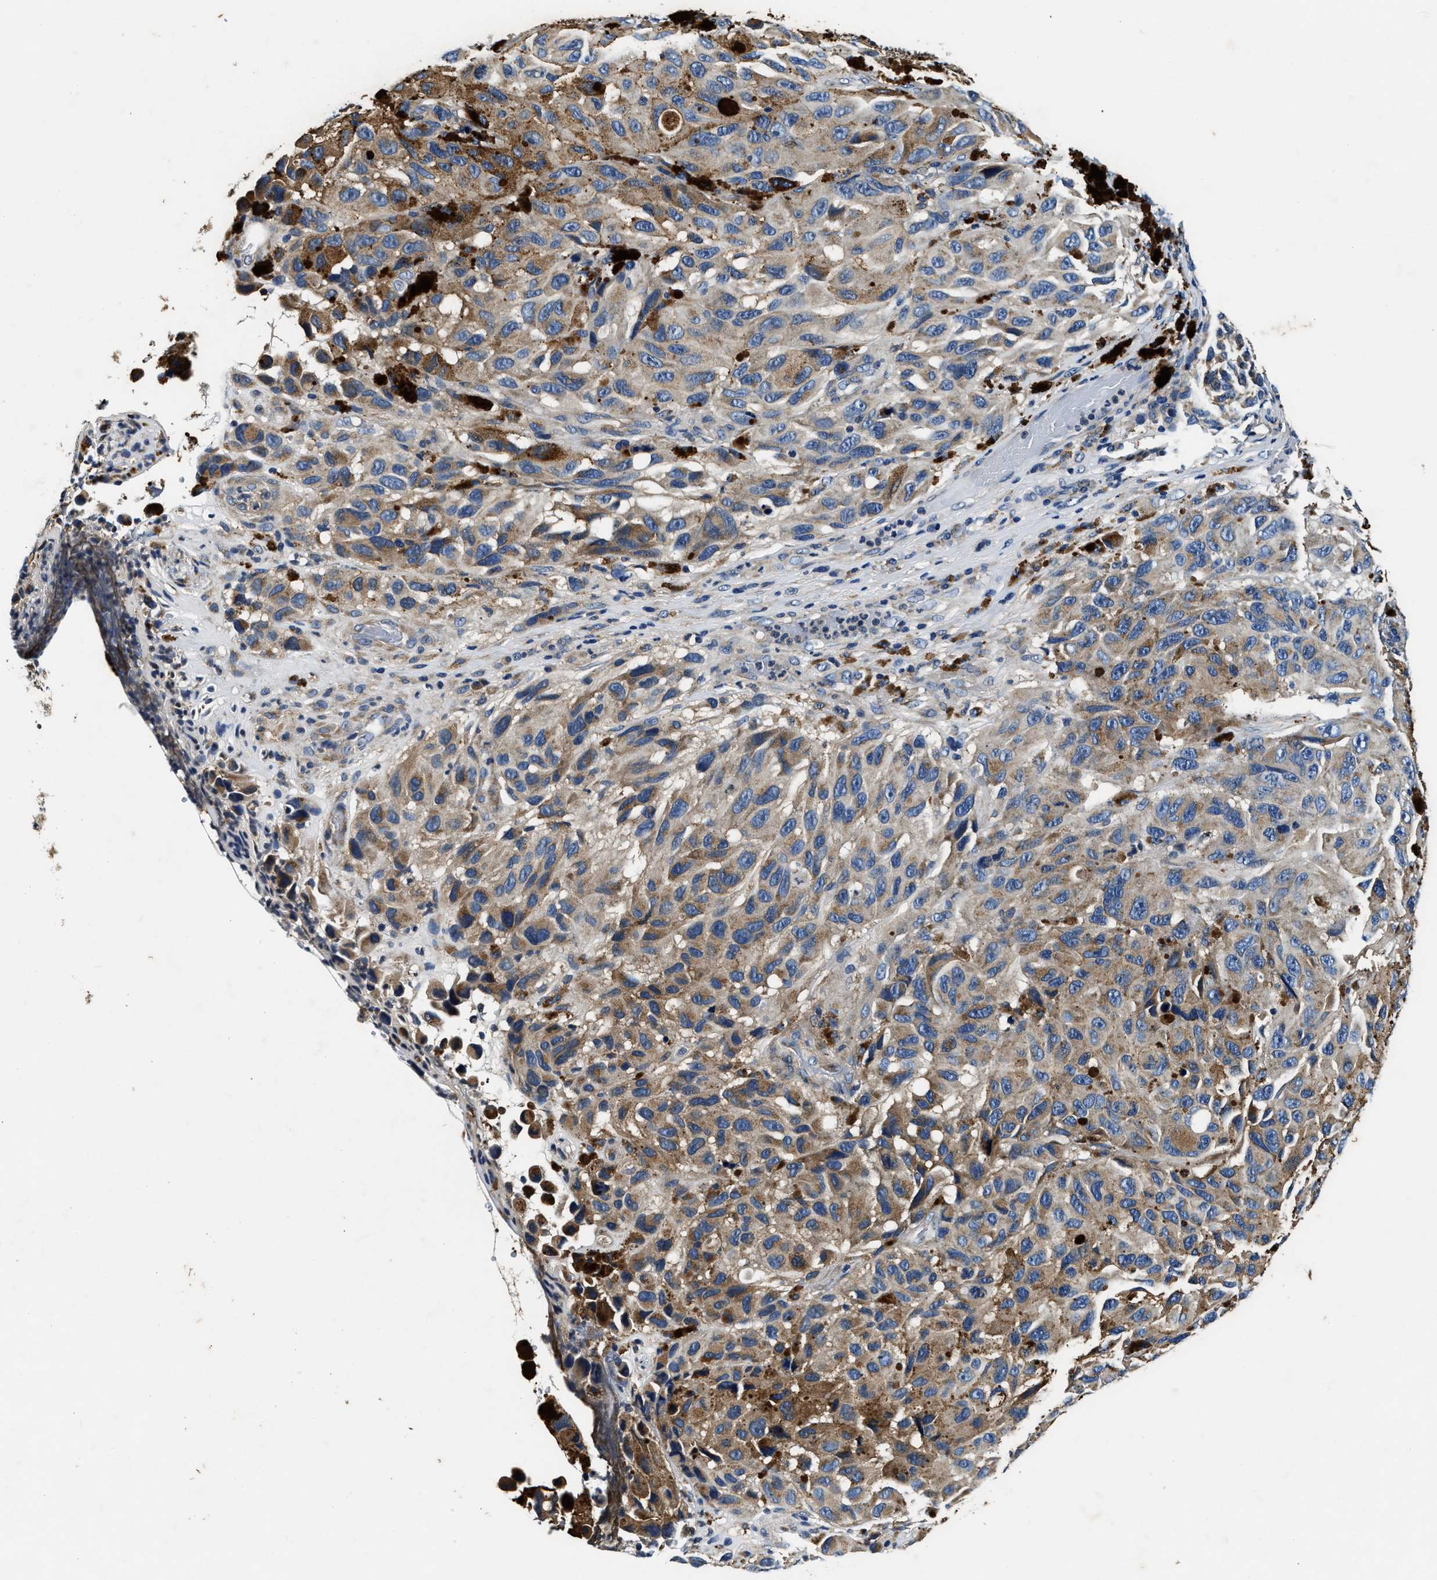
{"staining": {"intensity": "weak", "quantity": "25%-75%", "location": "cytoplasmic/membranous"}, "tissue": "melanoma", "cell_type": "Tumor cells", "image_type": "cancer", "snomed": [{"axis": "morphology", "description": "Malignant melanoma, NOS"}, {"axis": "topography", "description": "Skin"}], "caption": "The micrograph displays staining of malignant melanoma, revealing weak cytoplasmic/membranous protein staining (brown color) within tumor cells.", "gene": "PI4KB", "patient": {"sex": "female", "age": 73}}